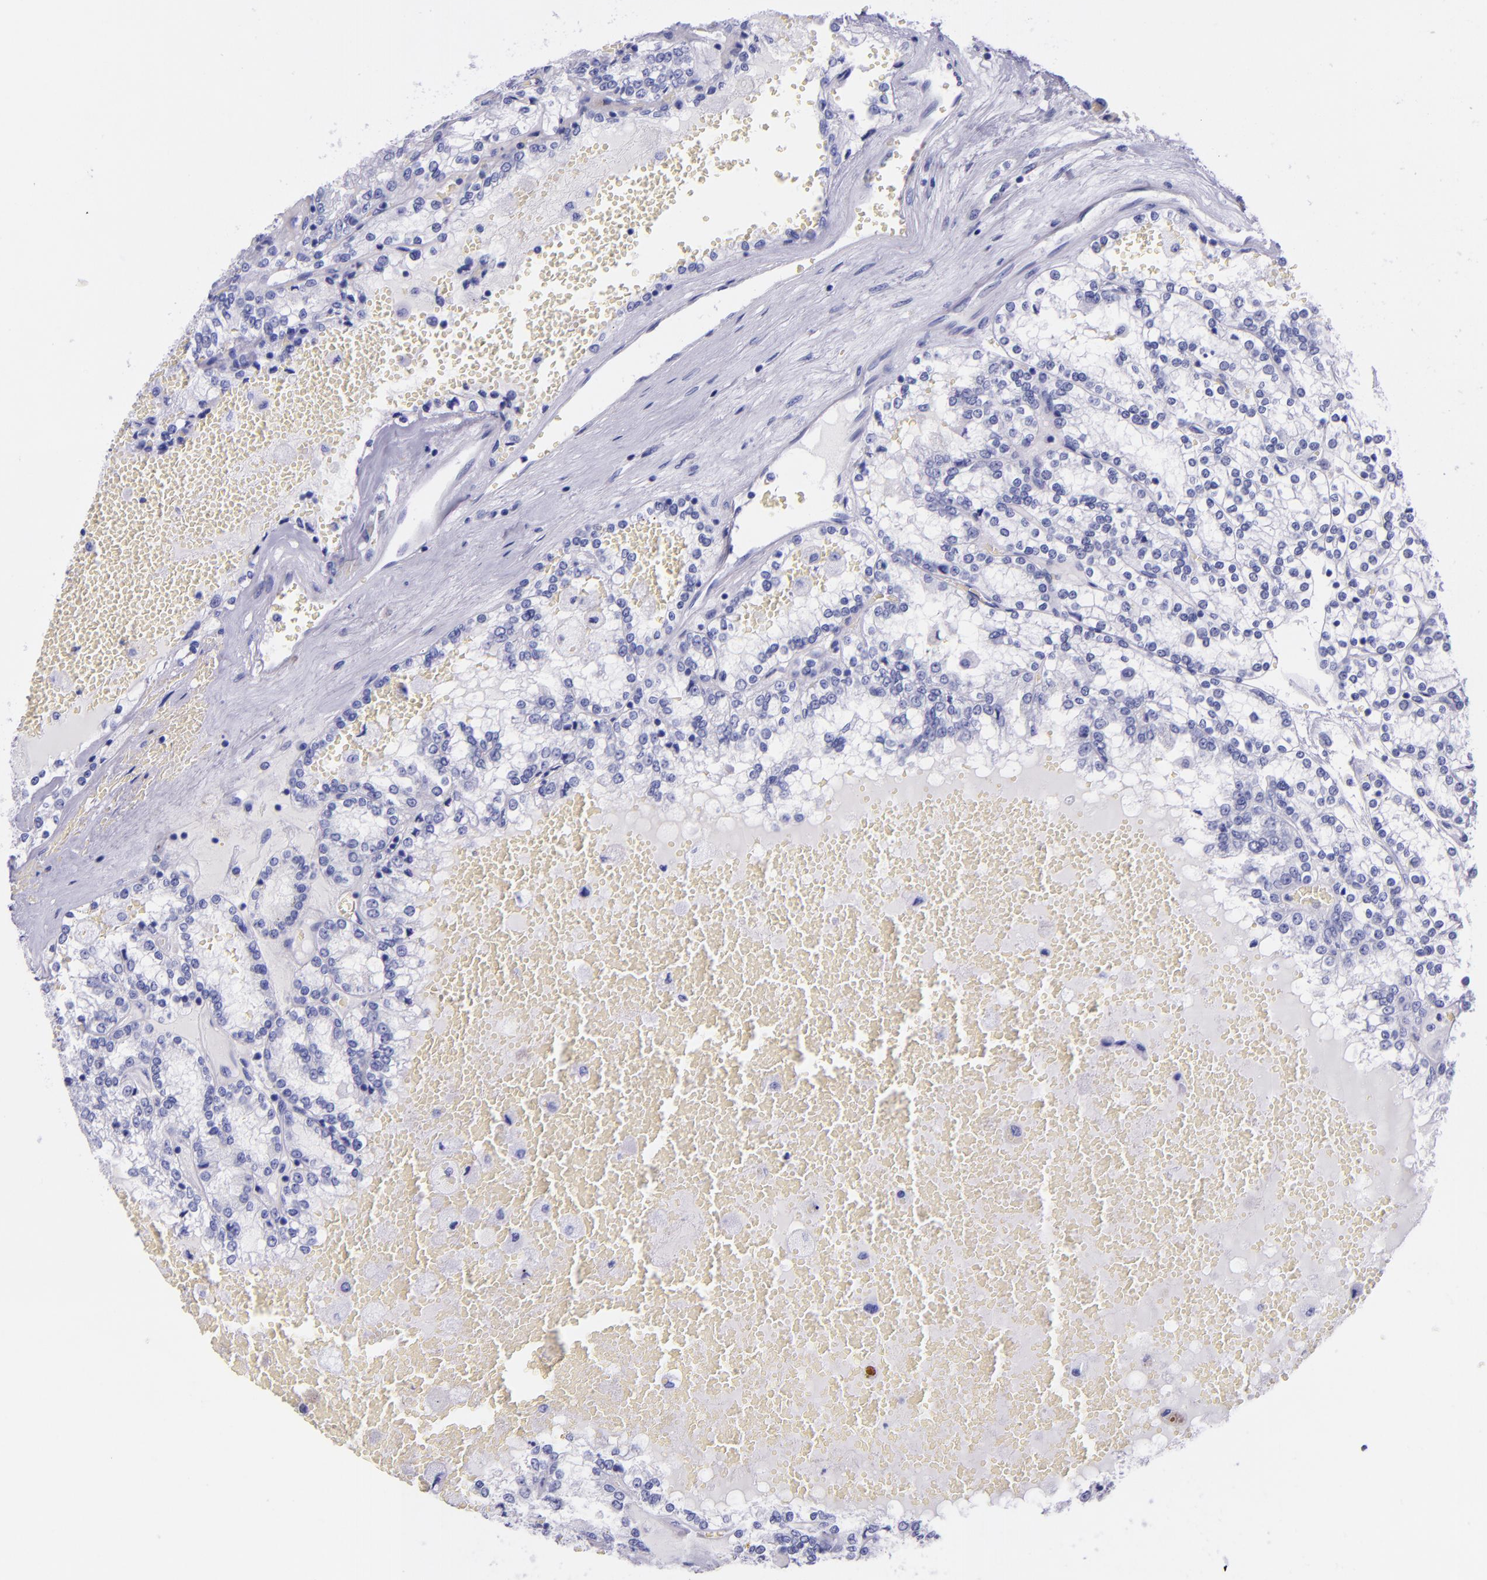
{"staining": {"intensity": "negative", "quantity": "none", "location": "none"}, "tissue": "renal cancer", "cell_type": "Tumor cells", "image_type": "cancer", "snomed": [{"axis": "morphology", "description": "Adenocarcinoma, NOS"}, {"axis": "topography", "description": "Kidney"}], "caption": "Tumor cells show no significant staining in renal cancer (adenocarcinoma).", "gene": "MBP", "patient": {"sex": "female", "age": 56}}